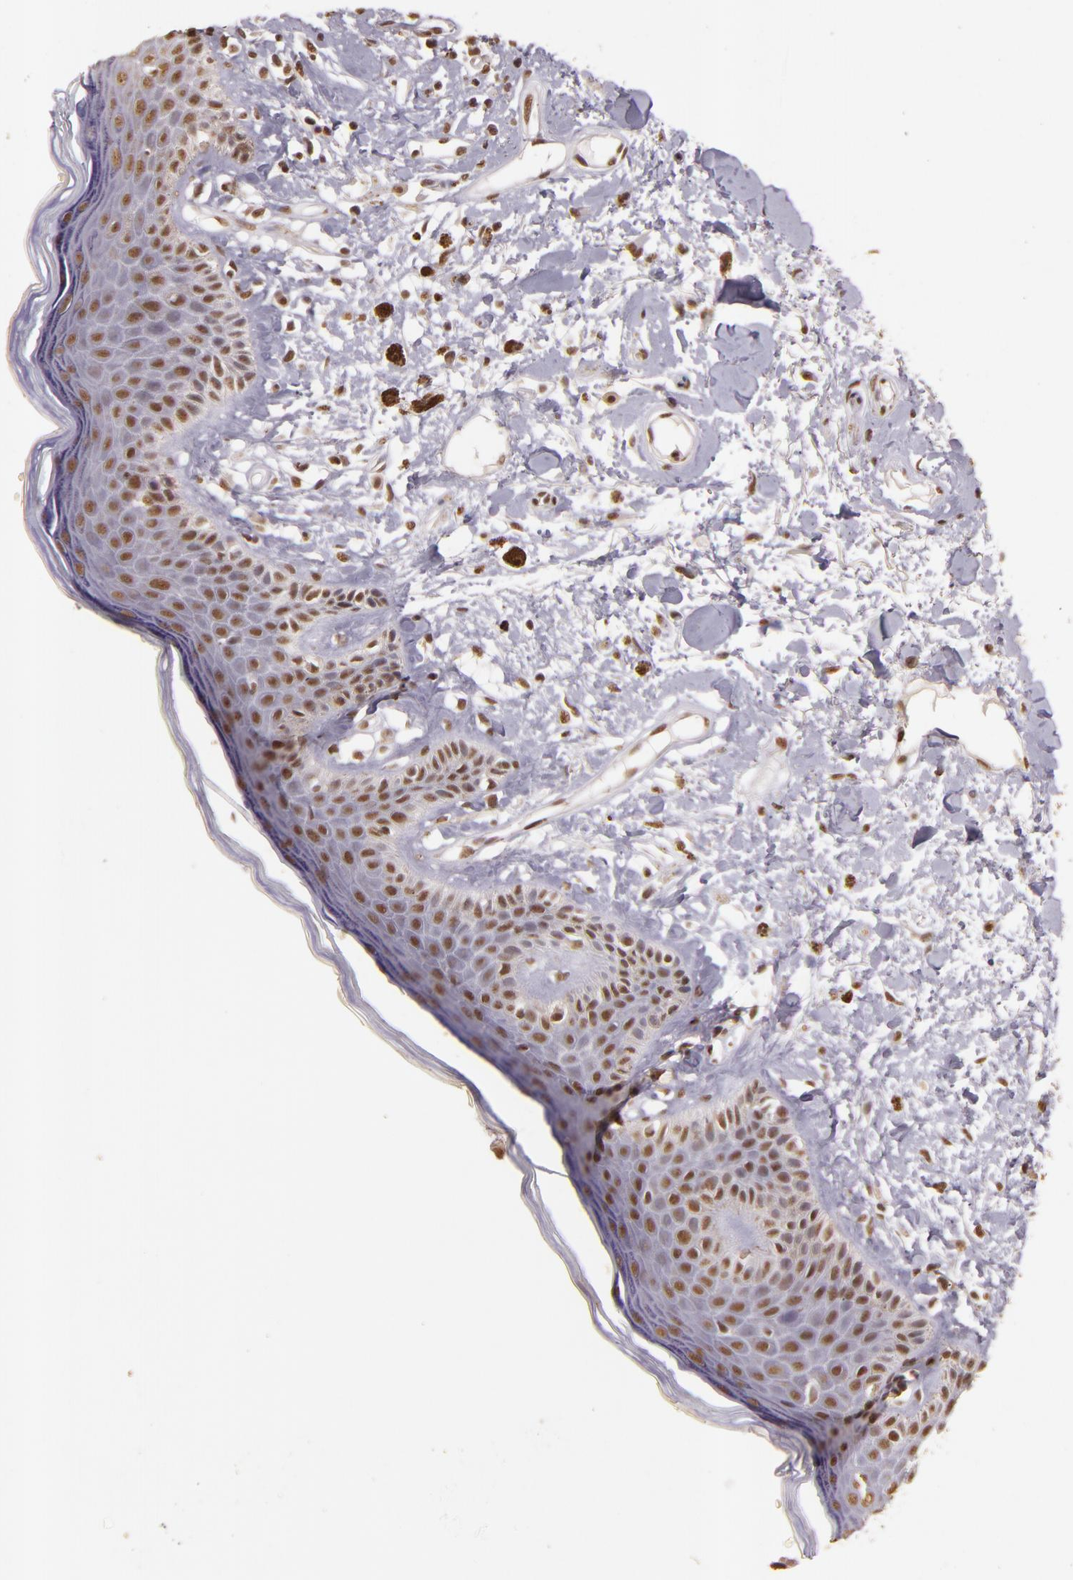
{"staining": {"intensity": "weak", "quantity": ">75%", "location": "nuclear"}, "tissue": "skin", "cell_type": "Epidermal cells", "image_type": "normal", "snomed": [{"axis": "morphology", "description": "Normal tissue, NOS"}, {"axis": "topography", "description": "Anal"}], "caption": "Immunohistochemical staining of normal skin exhibits >75% levels of weak nuclear protein expression in about >75% of epidermal cells.", "gene": "CBX3", "patient": {"sex": "female", "age": 78}}